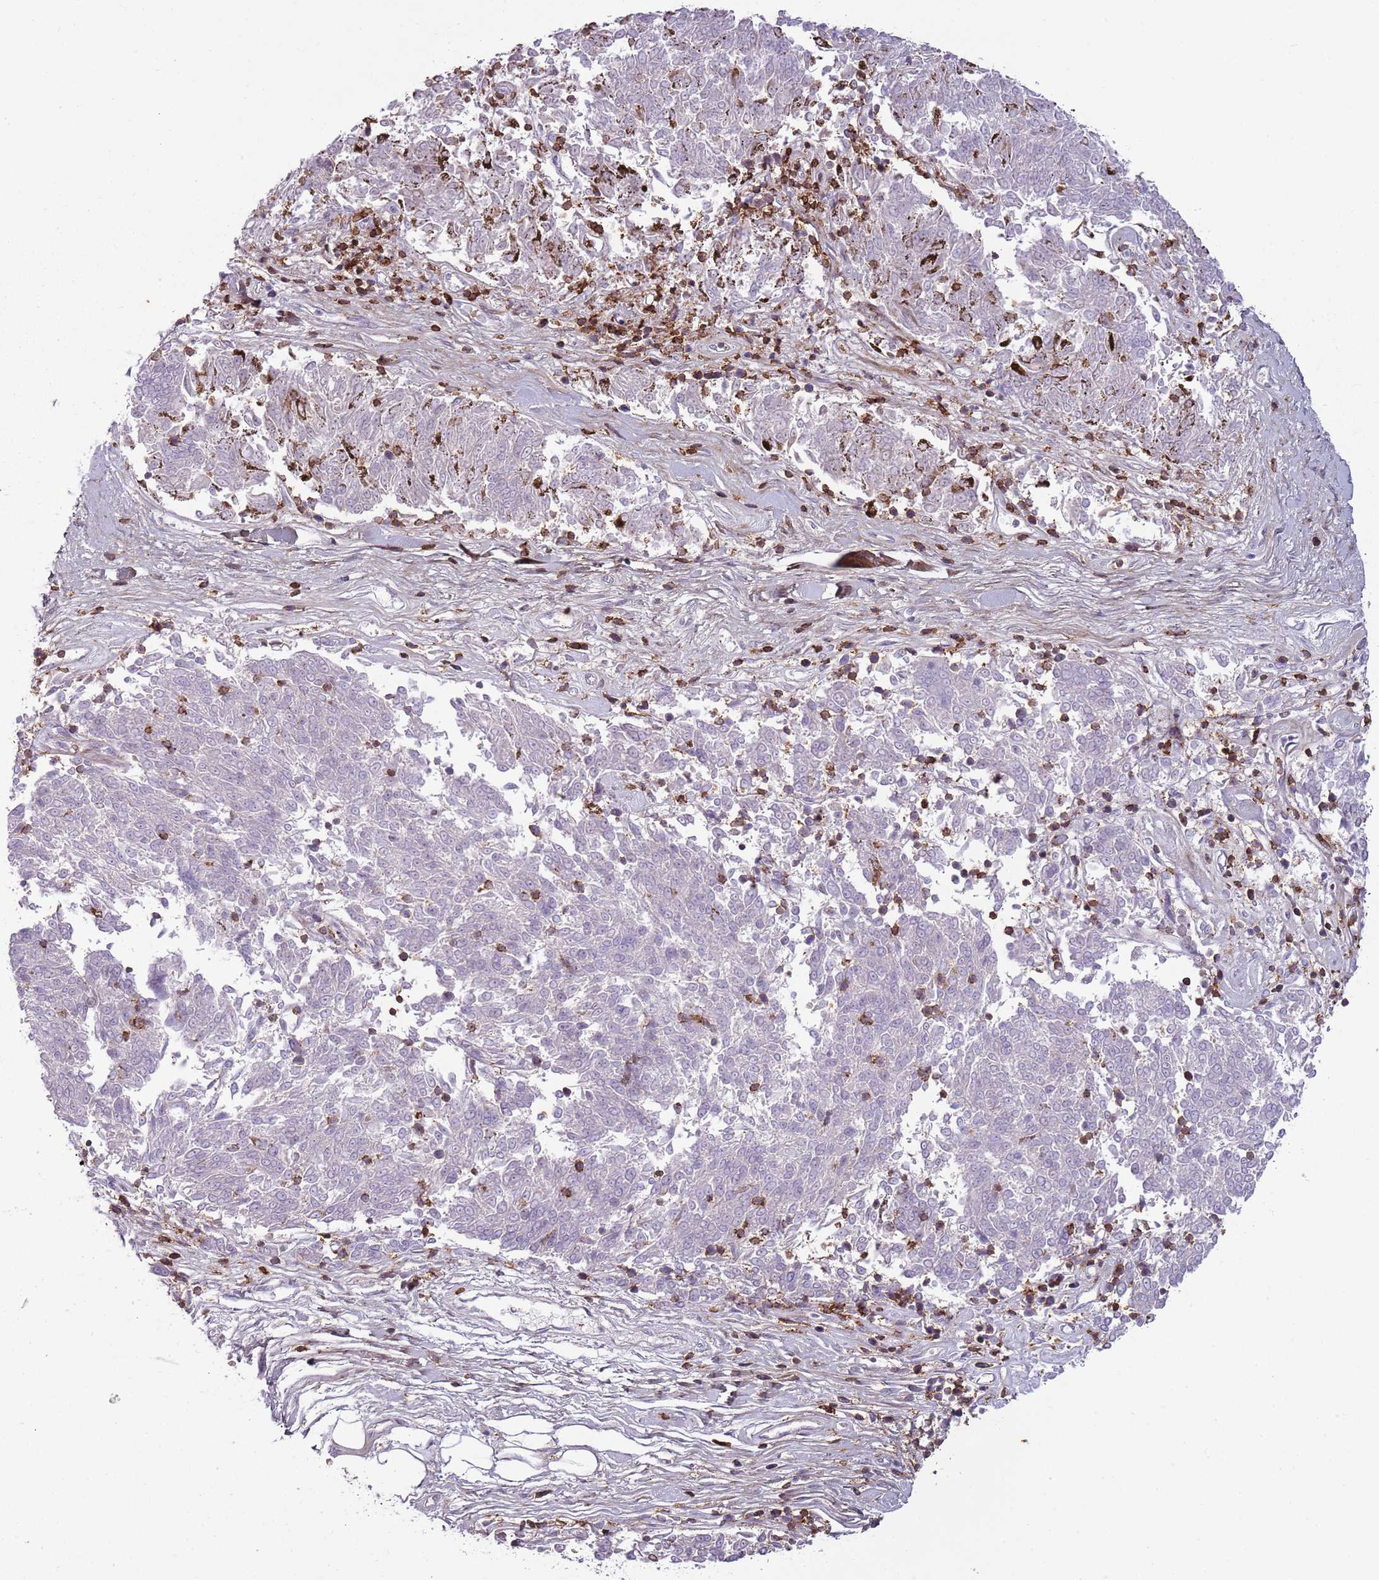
{"staining": {"intensity": "negative", "quantity": "none", "location": "none"}, "tissue": "melanoma", "cell_type": "Tumor cells", "image_type": "cancer", "snomed": [{"axis": "morphology", "description": "Malignant melanoma, NOS"}, {"axis": "topography", "description": "Skin"}], "caption": "The micrograph reveals no staining of tumor cells in malignant melanoma.", "gene": "ZNF583", "patient": {"sex": "female", "age": 72}}